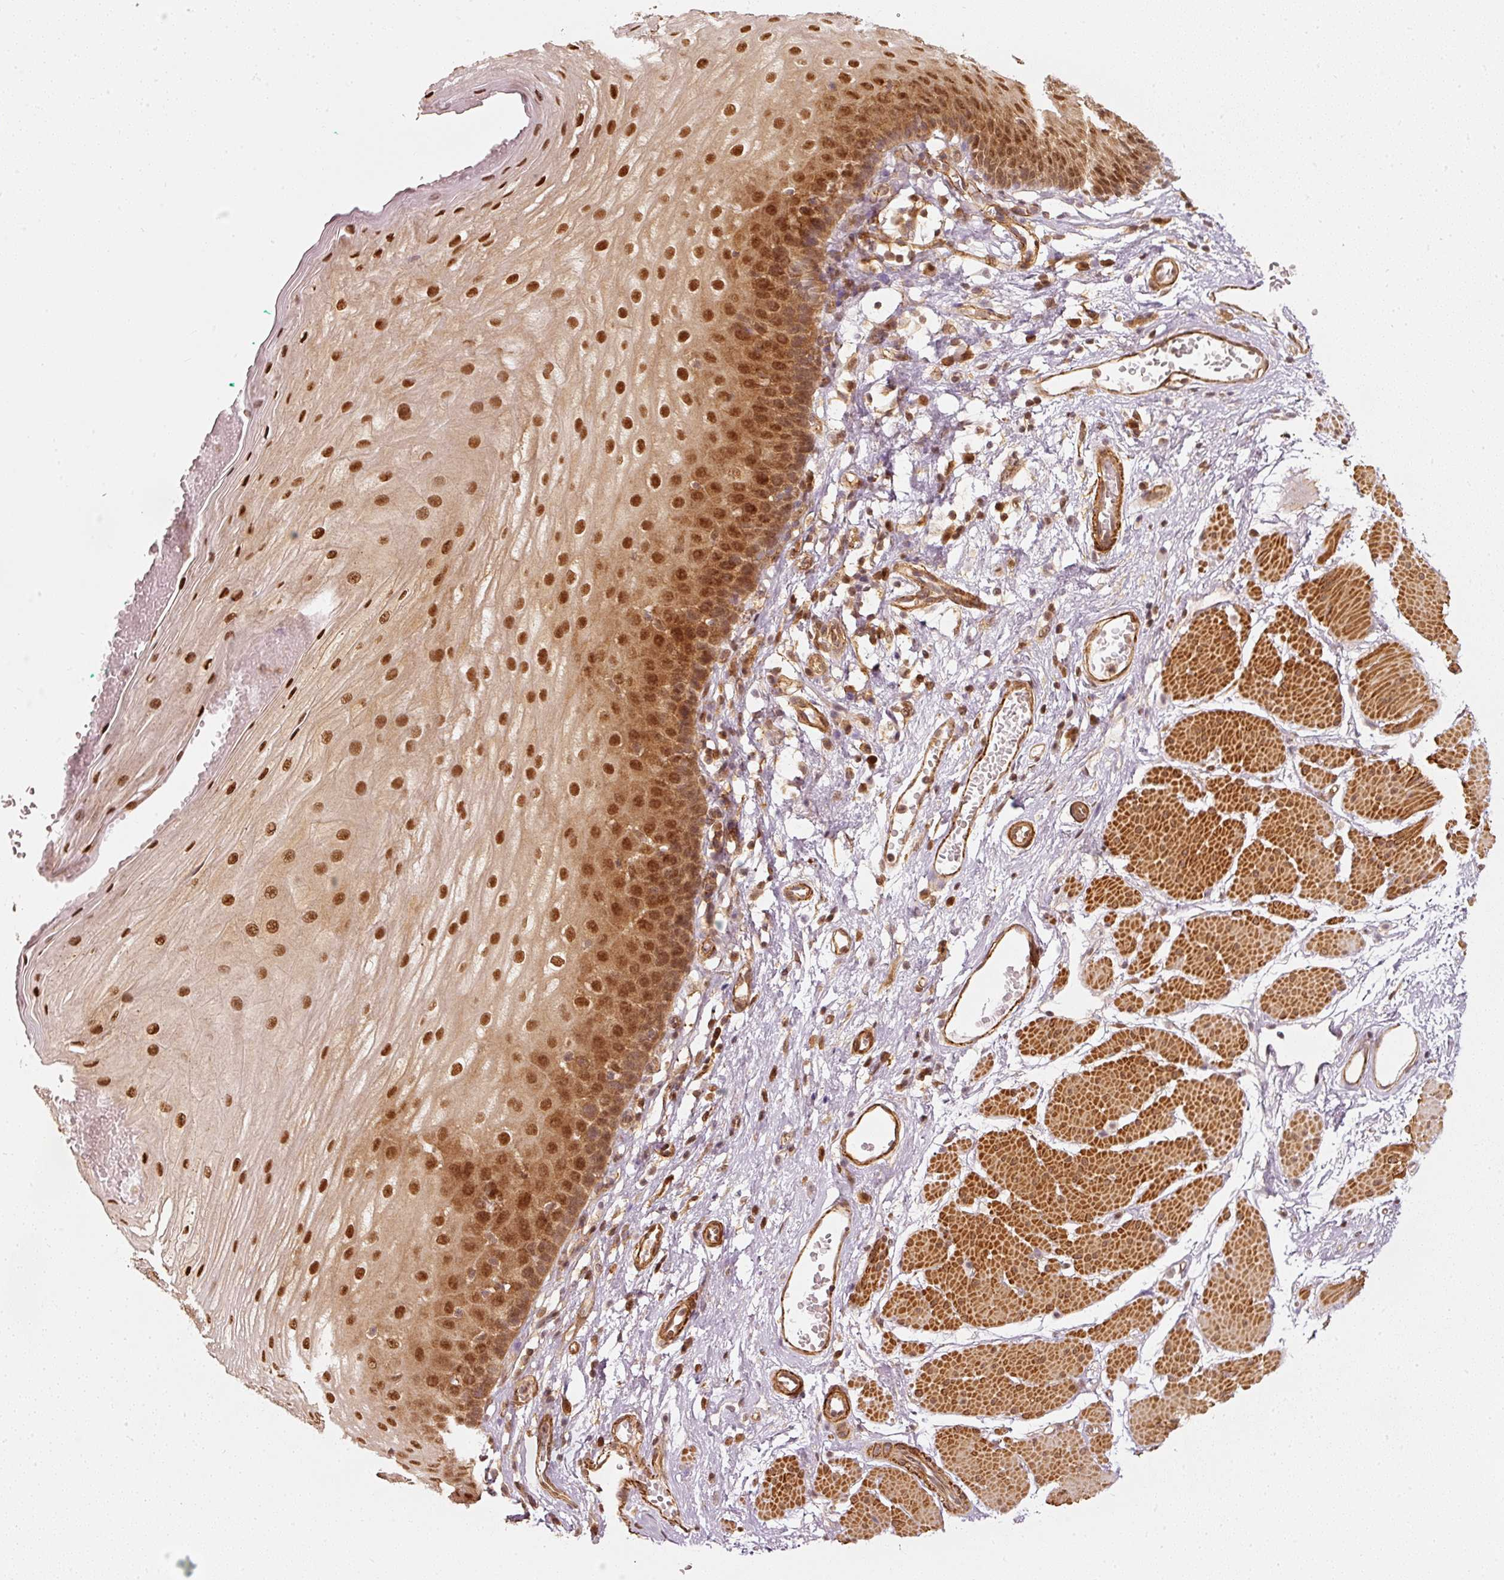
{"staining": {"intensity": "strong", "quantity": ">75%", "location": "cytoplasmic/membranous,nuclear"}, "tissue": "esophagus", "cell_type": "Squamous epithelial cells", "image_type": "normal", "snomed": [{"axis": "morphology", "description": "Normal tissue, NOS"}, {"axis": "topography", "description": "Esophagus"}], "caption": "This image exhibits normal esophagus stained with immunohistochemistry (IHC) to label a protein in brown. The cytoplasmic/membranous,nuclear of squamous epithelial cells show strong positivity for the protein. Nuclei are counter-stained blue.", "gene": "PSMD1", "patient": {"sex": "male", "age": 69}}